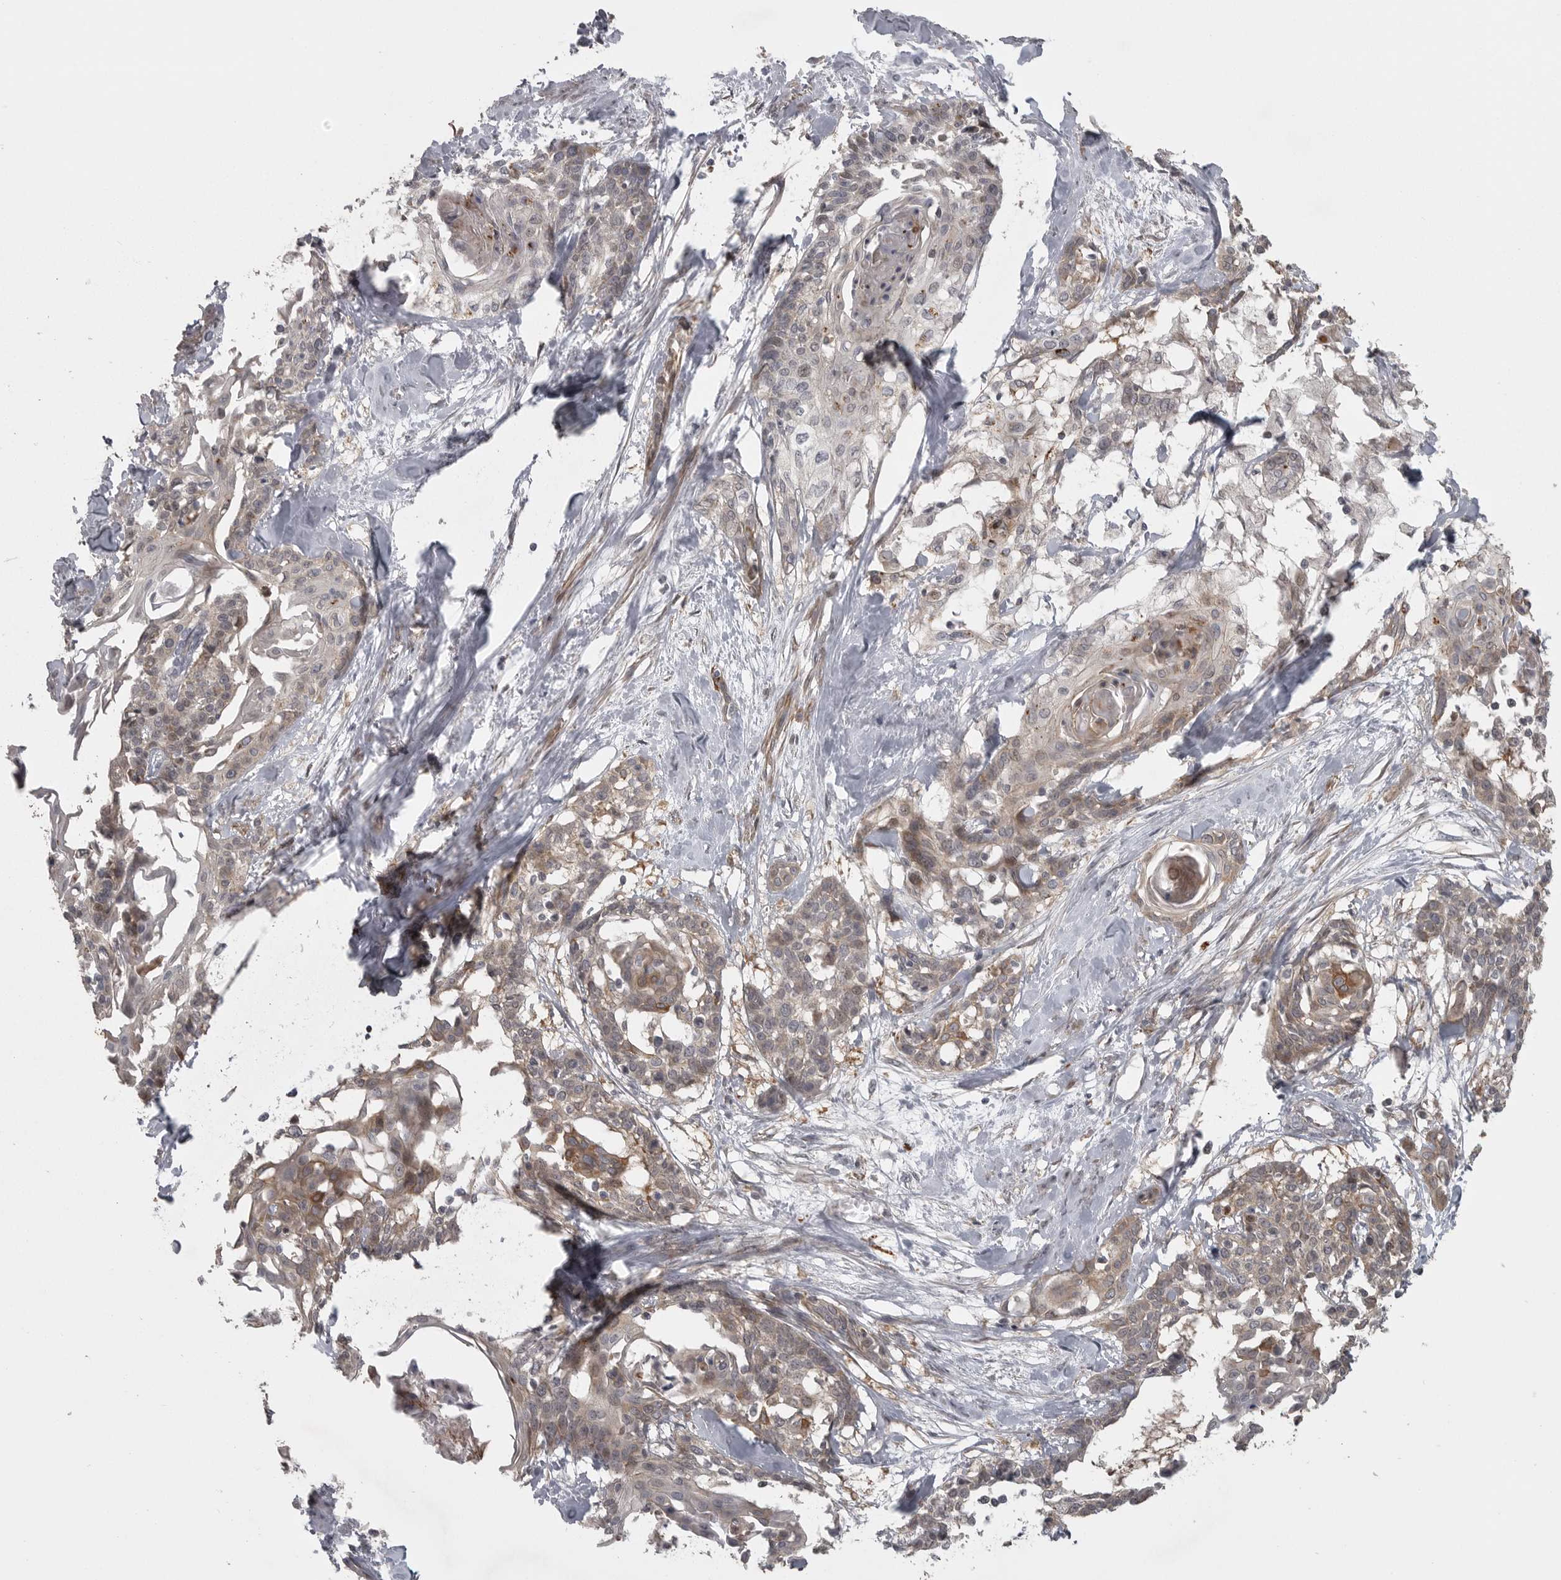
{"staining": {"intensity": "weak", "quantity": "25%-75%", "location": "cytoplasmic/membranous"}, "tissue": "cervical cancer", "cell_type": "Tumor cells", "image_type": "cancer", "snomed": [{"axis": "morphology", "description": "Squamous cell carcinoma, NOS"}, {"axis": "topography", "description": "Cervix"}], "caption": "Tumor cells show low levels of weak cytoplasmic/membranous positivity in about 25%-75% of cells in human cervical squamous cell carcinoma.", "gene": "PPP1R9A", "patient": {"sex": "female", "age": 57}}